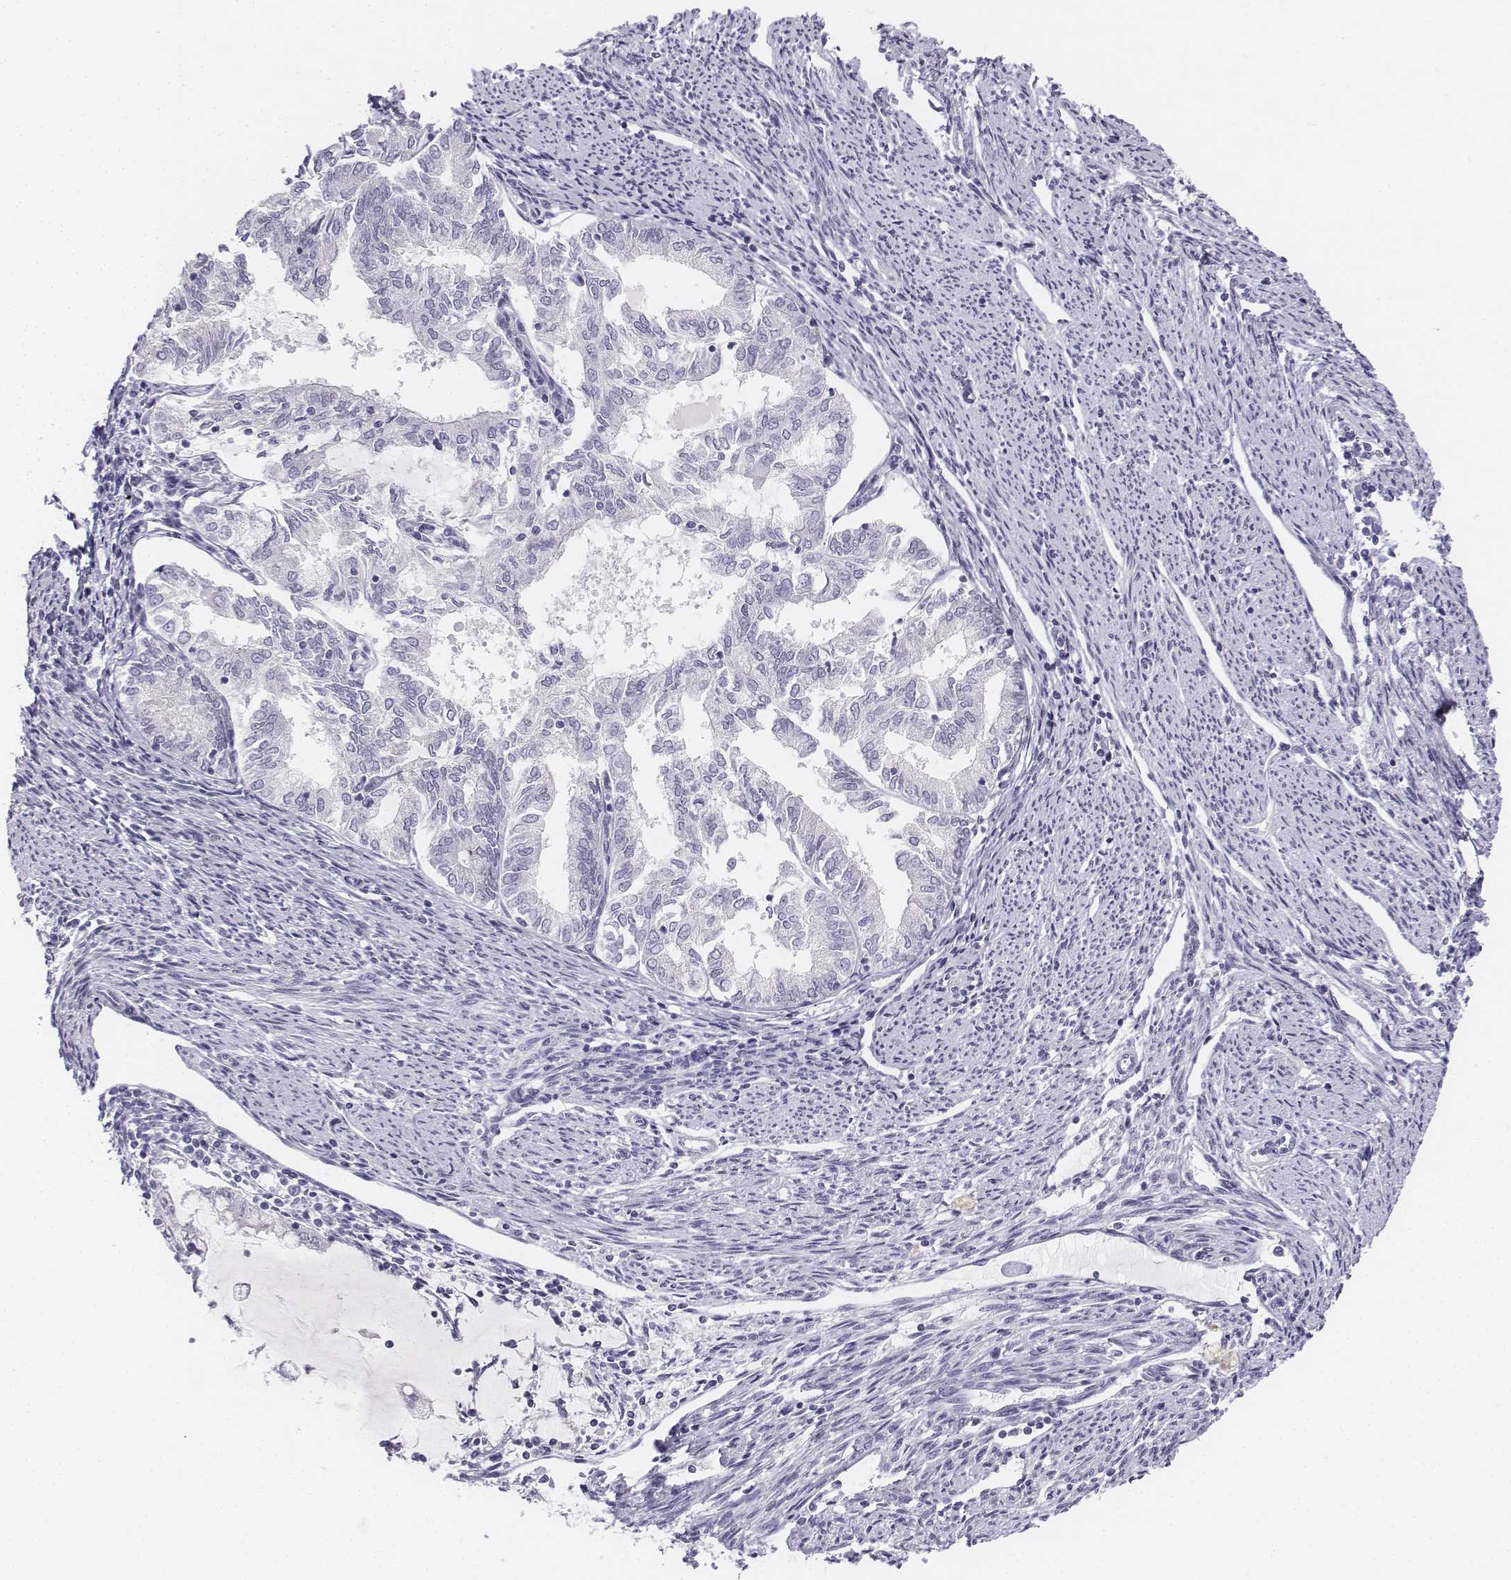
{"staining": {"intensity": "negative", "quantity": "none", "location": "none"}, "tissue": "endometrial cancer", "cell_type": "Tumor cells", "image_type": "cancer", "snomed": [{"axis": "morphology", "description": "Adenocarcinoma, NOS"}, {"axis": "topography", "description": "Endometrium"}], "caption": "Micrograph shows no protein expression in tumor cells of adenocarcinoma (endometrial) tissue.", "gene": "UCN2", "patient": {"sex": "female", "age": 79}}